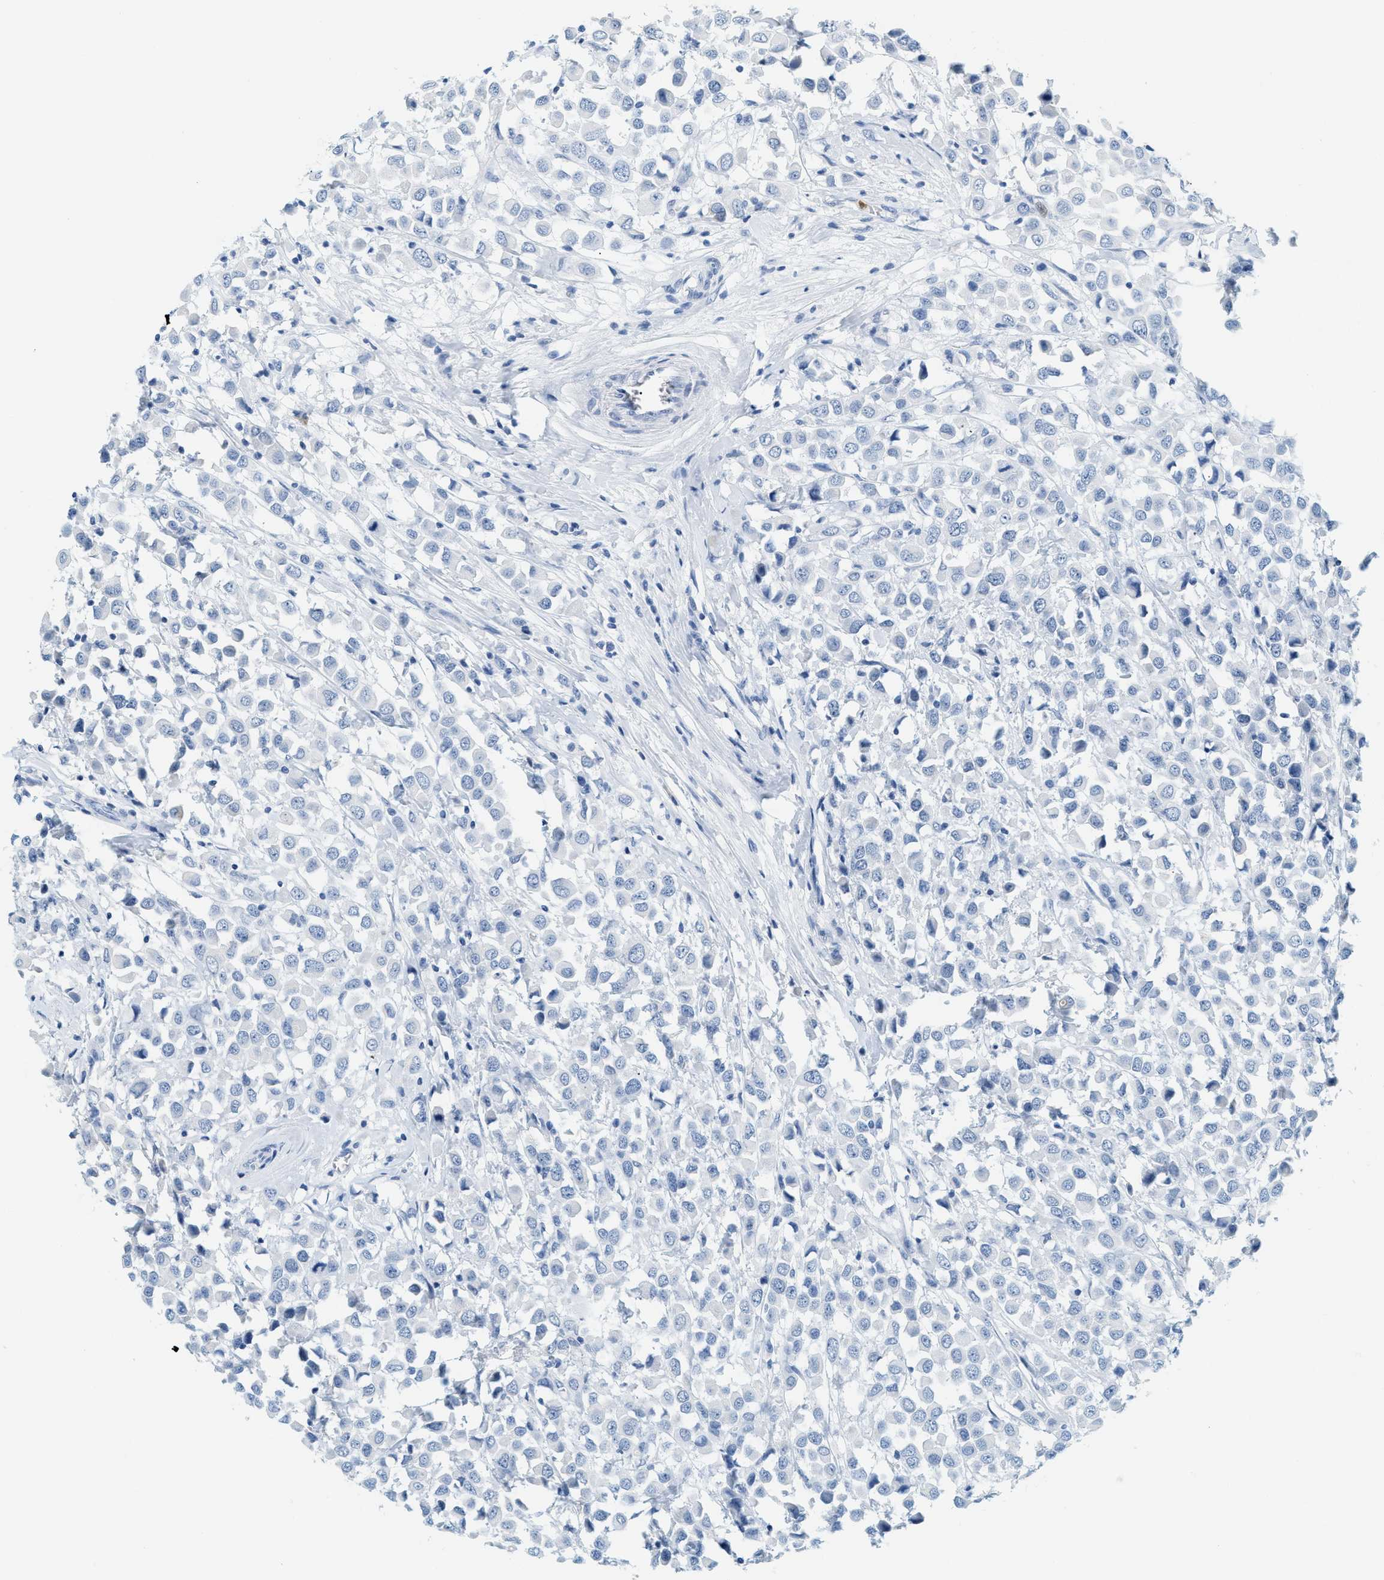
{"staining": {"intensity": "negative", "quantity": "none", "location": "none"}, "tissue": "breast cancer", "cell_type": "Tumor cells", "image_type": "cancer", "snomed": [{"axis": "morphology", "description": "Duct carcinoma"}, {"axis": "topography", "description": "Breast"}], "caption": "Tumor cells are negative for brown protein staining in breast invasive ductal carcinoma. (Stains: DAB IHC with hematoxylin counter stain, Microscopy: brightfield microscopy at high magnification).", "gene": "LCN2", "patient": {"sex": "female", "age": 61}}